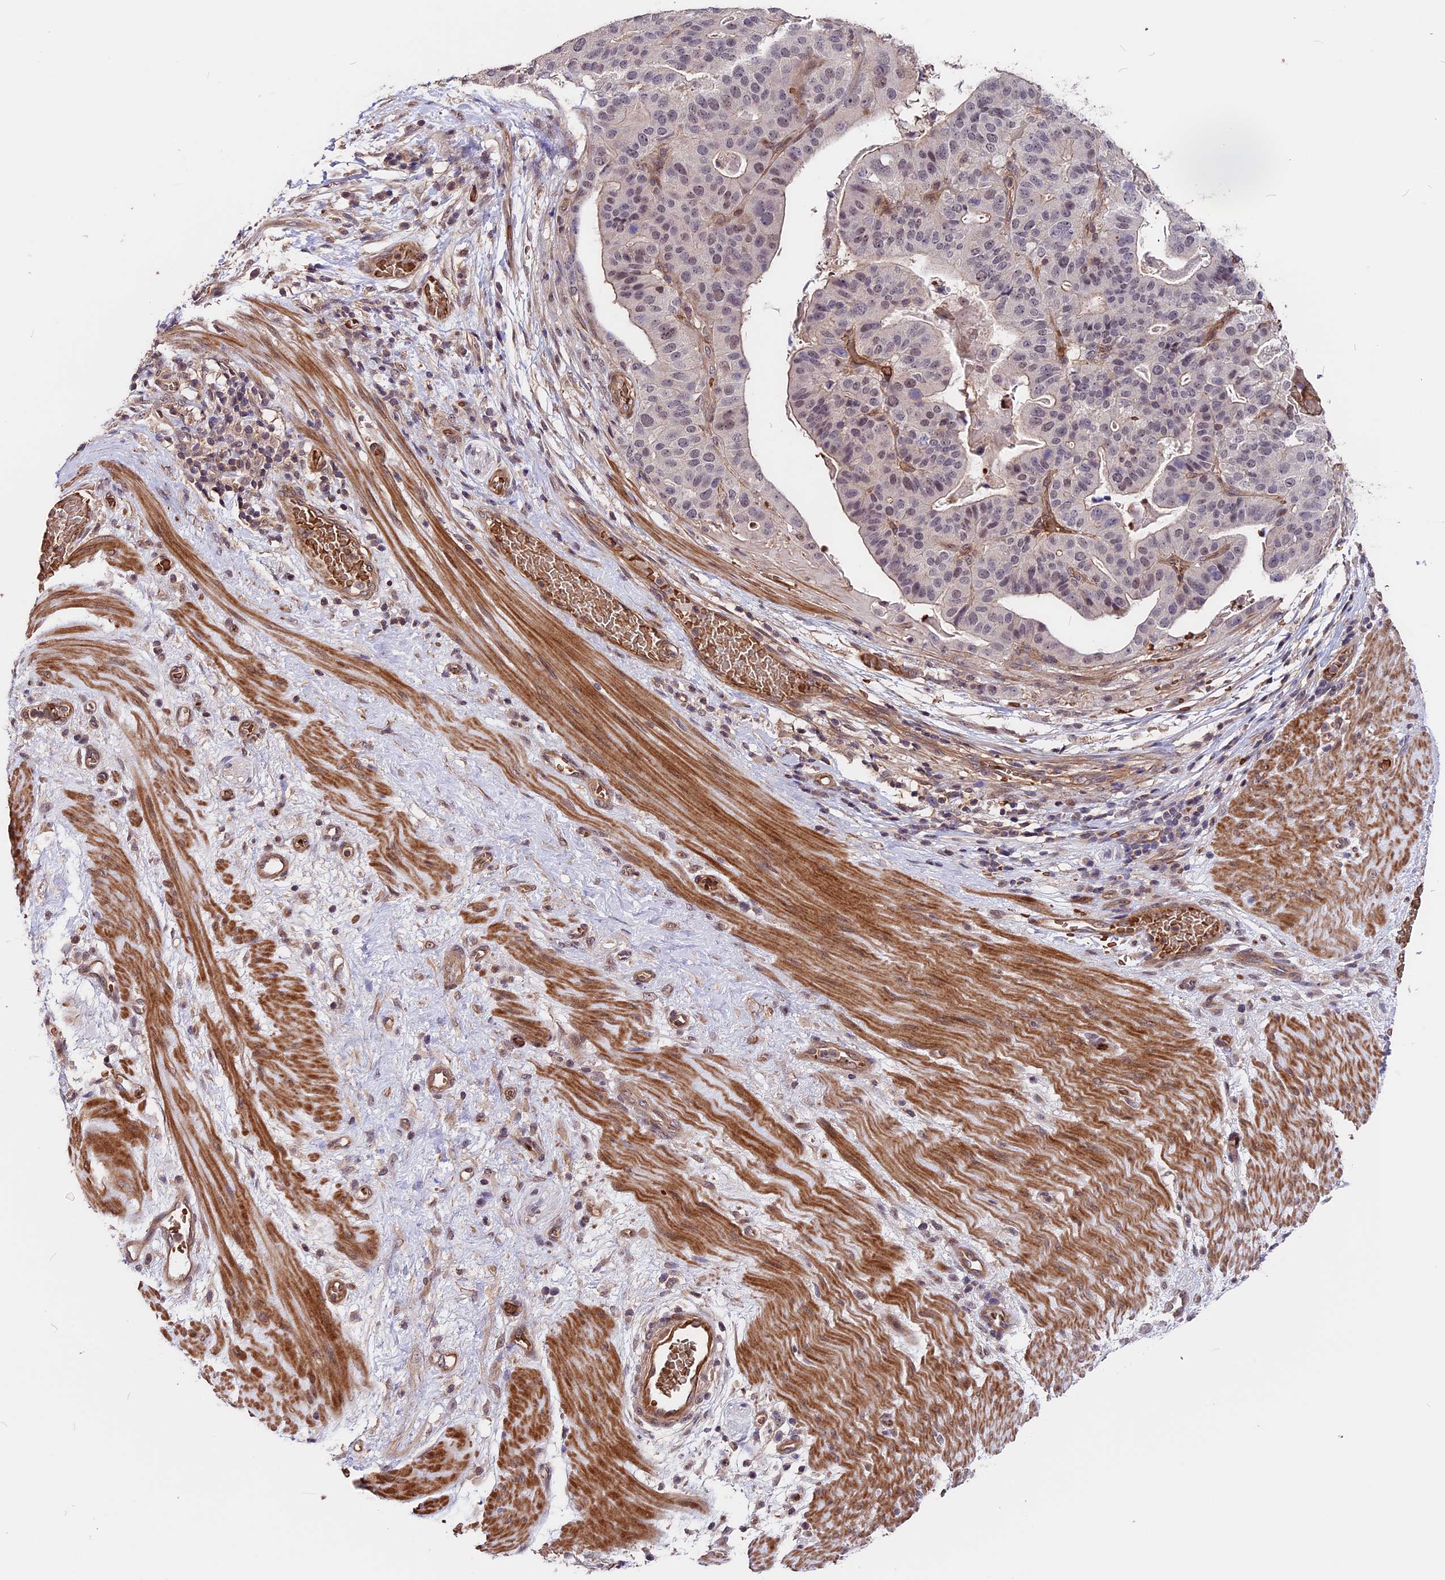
{"staining": {"intensity": "weak", "quantity": "<25%", "location": "nuclear"}, "tissue": "stomach cancer", "cell_type": "Tumor cells", "image_type": "cancer", "snomed": [{"axis": "morphology", "description": "Adenocarcinoma, NOS"}, {"axis": "topography", "description": "Stomach"}], "caption": "The micrograph exhibits no staining of tumor cells in stomach adenocarcinoma. Nuclei are stained in blue.", "gene": "ZC3H10", "patient": {"sex": "male", "age": 48}}